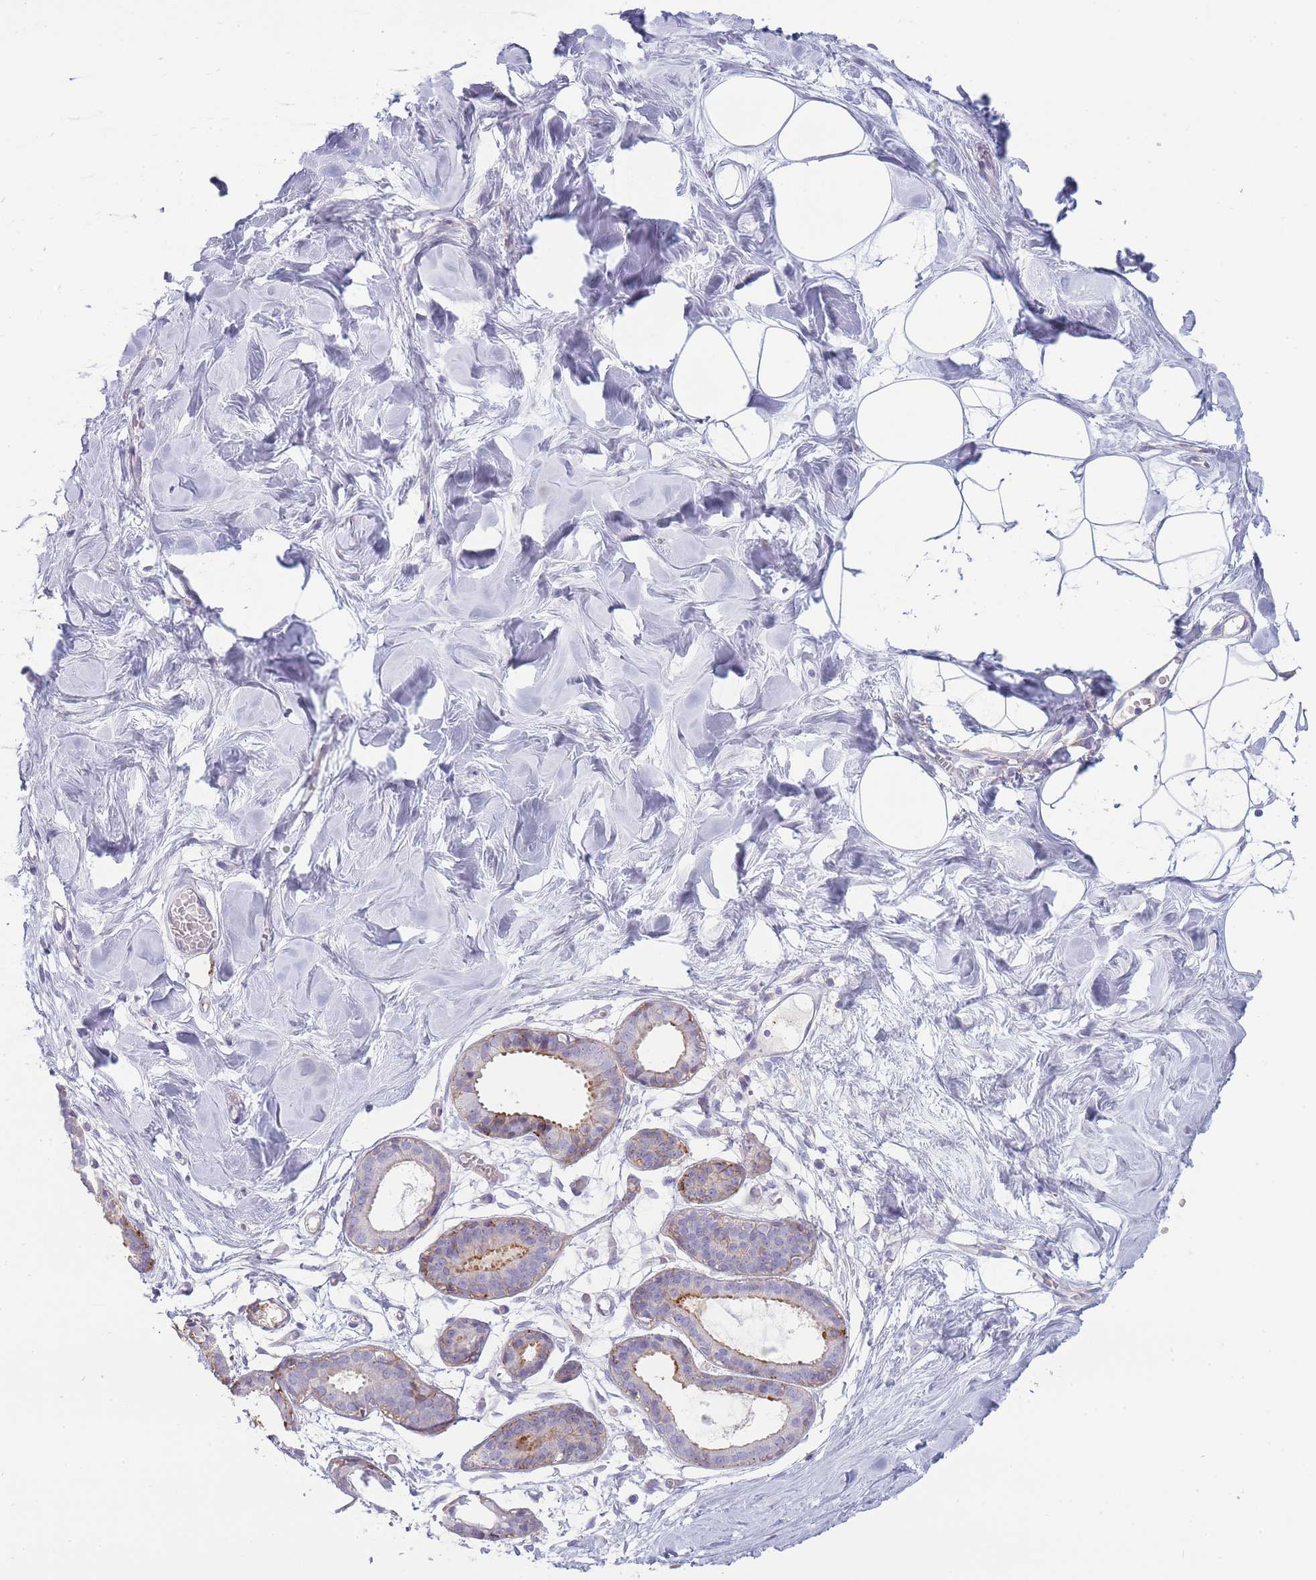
{"staining": {"intensity": "negative", "quantity": "none", "location": "none"}, "tissue": "breast", "cell_type": "Adipocytes", "image_type": "normal", "snomed": [{"axis": "morphology", "description": "Normal tissue, NOS"}, {"axis": "topography", "description": "Breast"}], "caption": "Photomicrograph shows no significant protein staining in adipocytes of normal breast. (DAB (3,3'-diaminobenzidine) IHC with hematoxylin counter stain).", "gene": "UTP14A", "patient": {"sex": "female", "age": 27}}